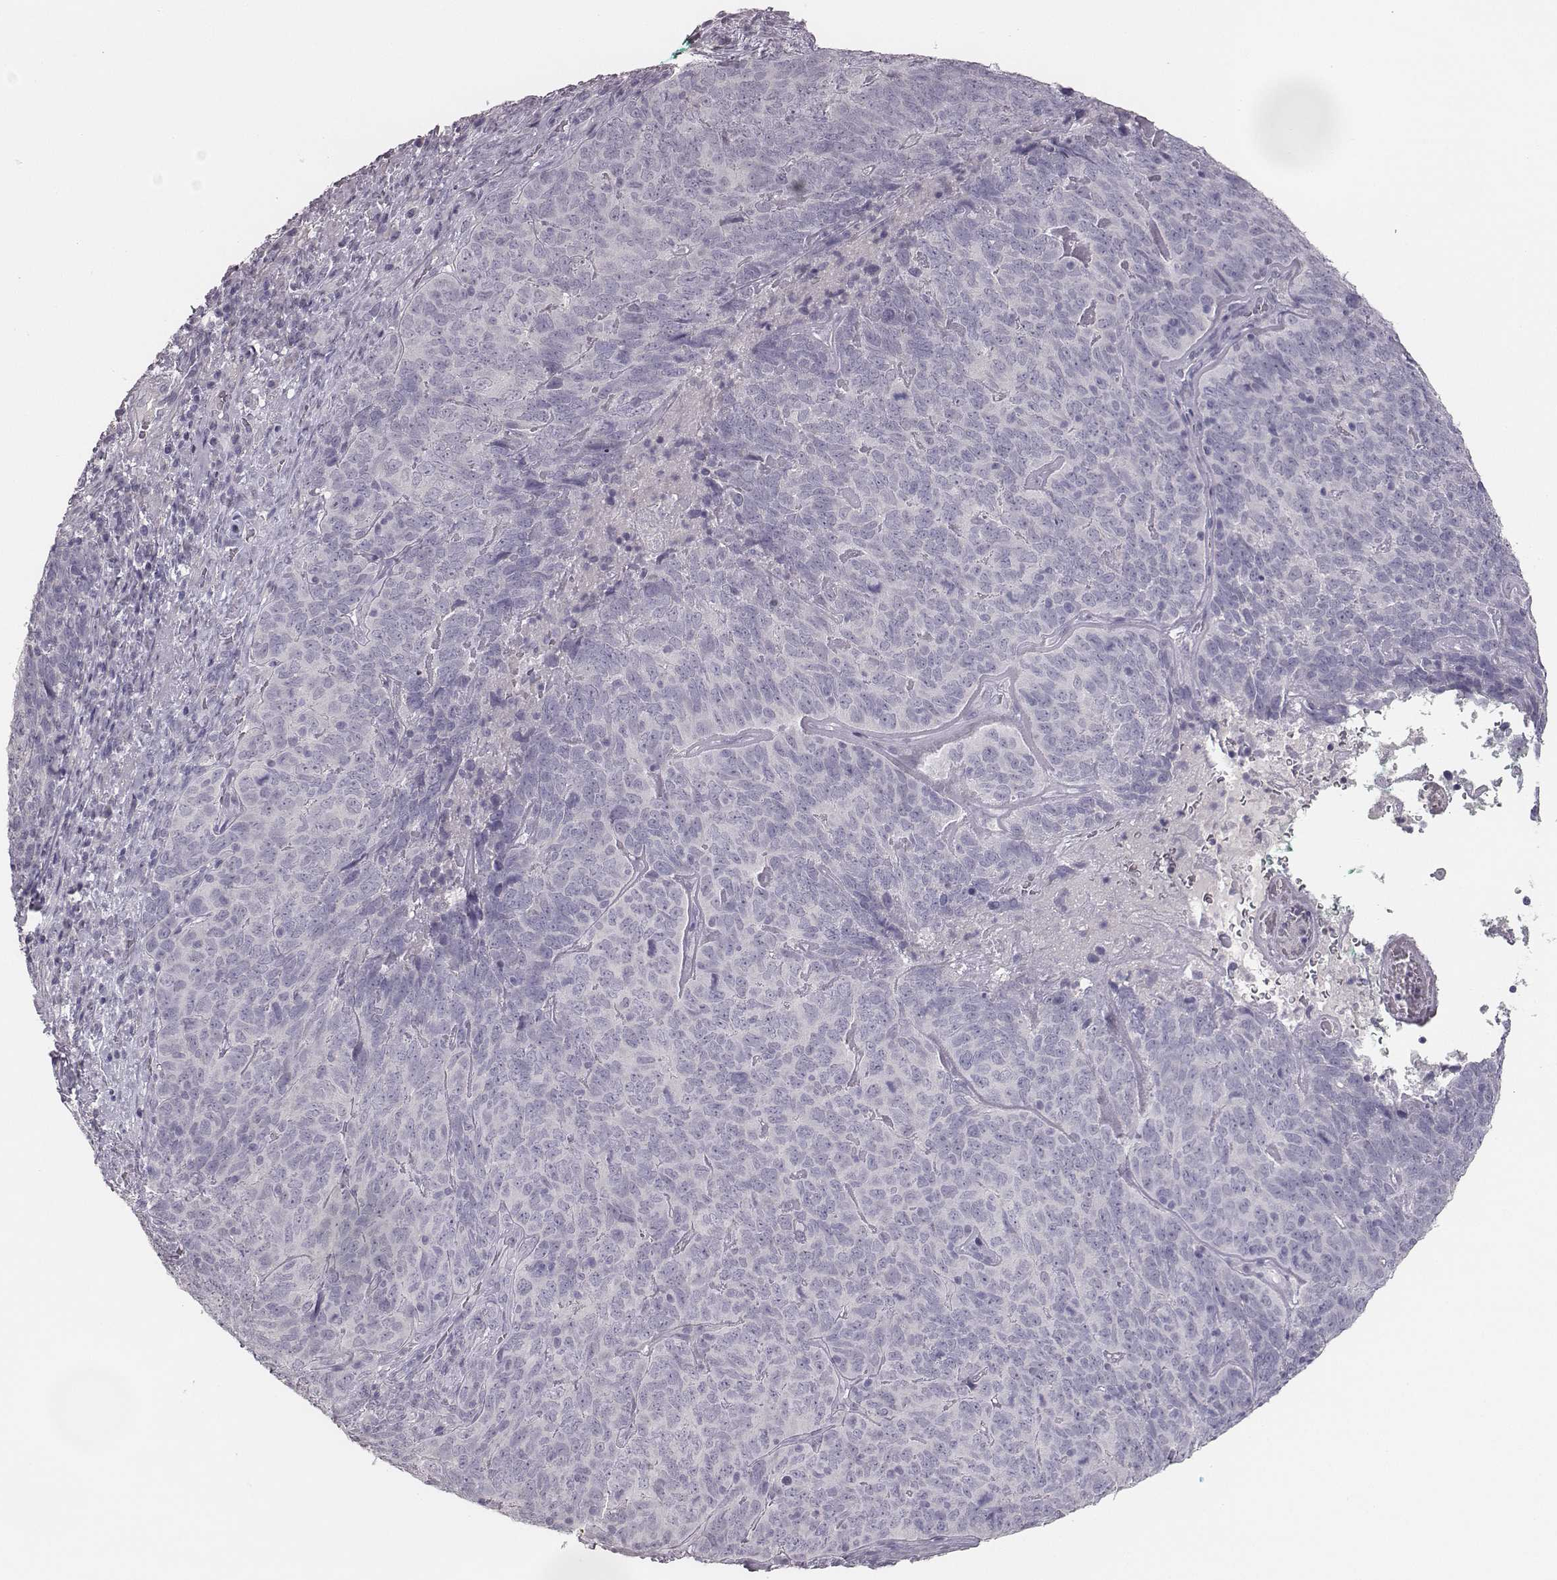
{"staining": {"intensity": "negative", "quantity": "none", "location": "none"}, "tissue": "skin cancer", "cell_type": "Tumor cells", "image_type": "cancer", "snomed": [{"axis": "morphology", "description": "Squamous cell carcinoma, NOS"}, {"axis": "topography", "description": "Skin"}, {"axis": "topography", "description": "Anal"}], "caption": "Immunohistochemical staining of squamous cell carcinoma (skin) reveals no significant staining in tumor cells. Nuclei are stained in blue.", "gene": "MYH6", "patient": {"sex": "female", "age": 51}}